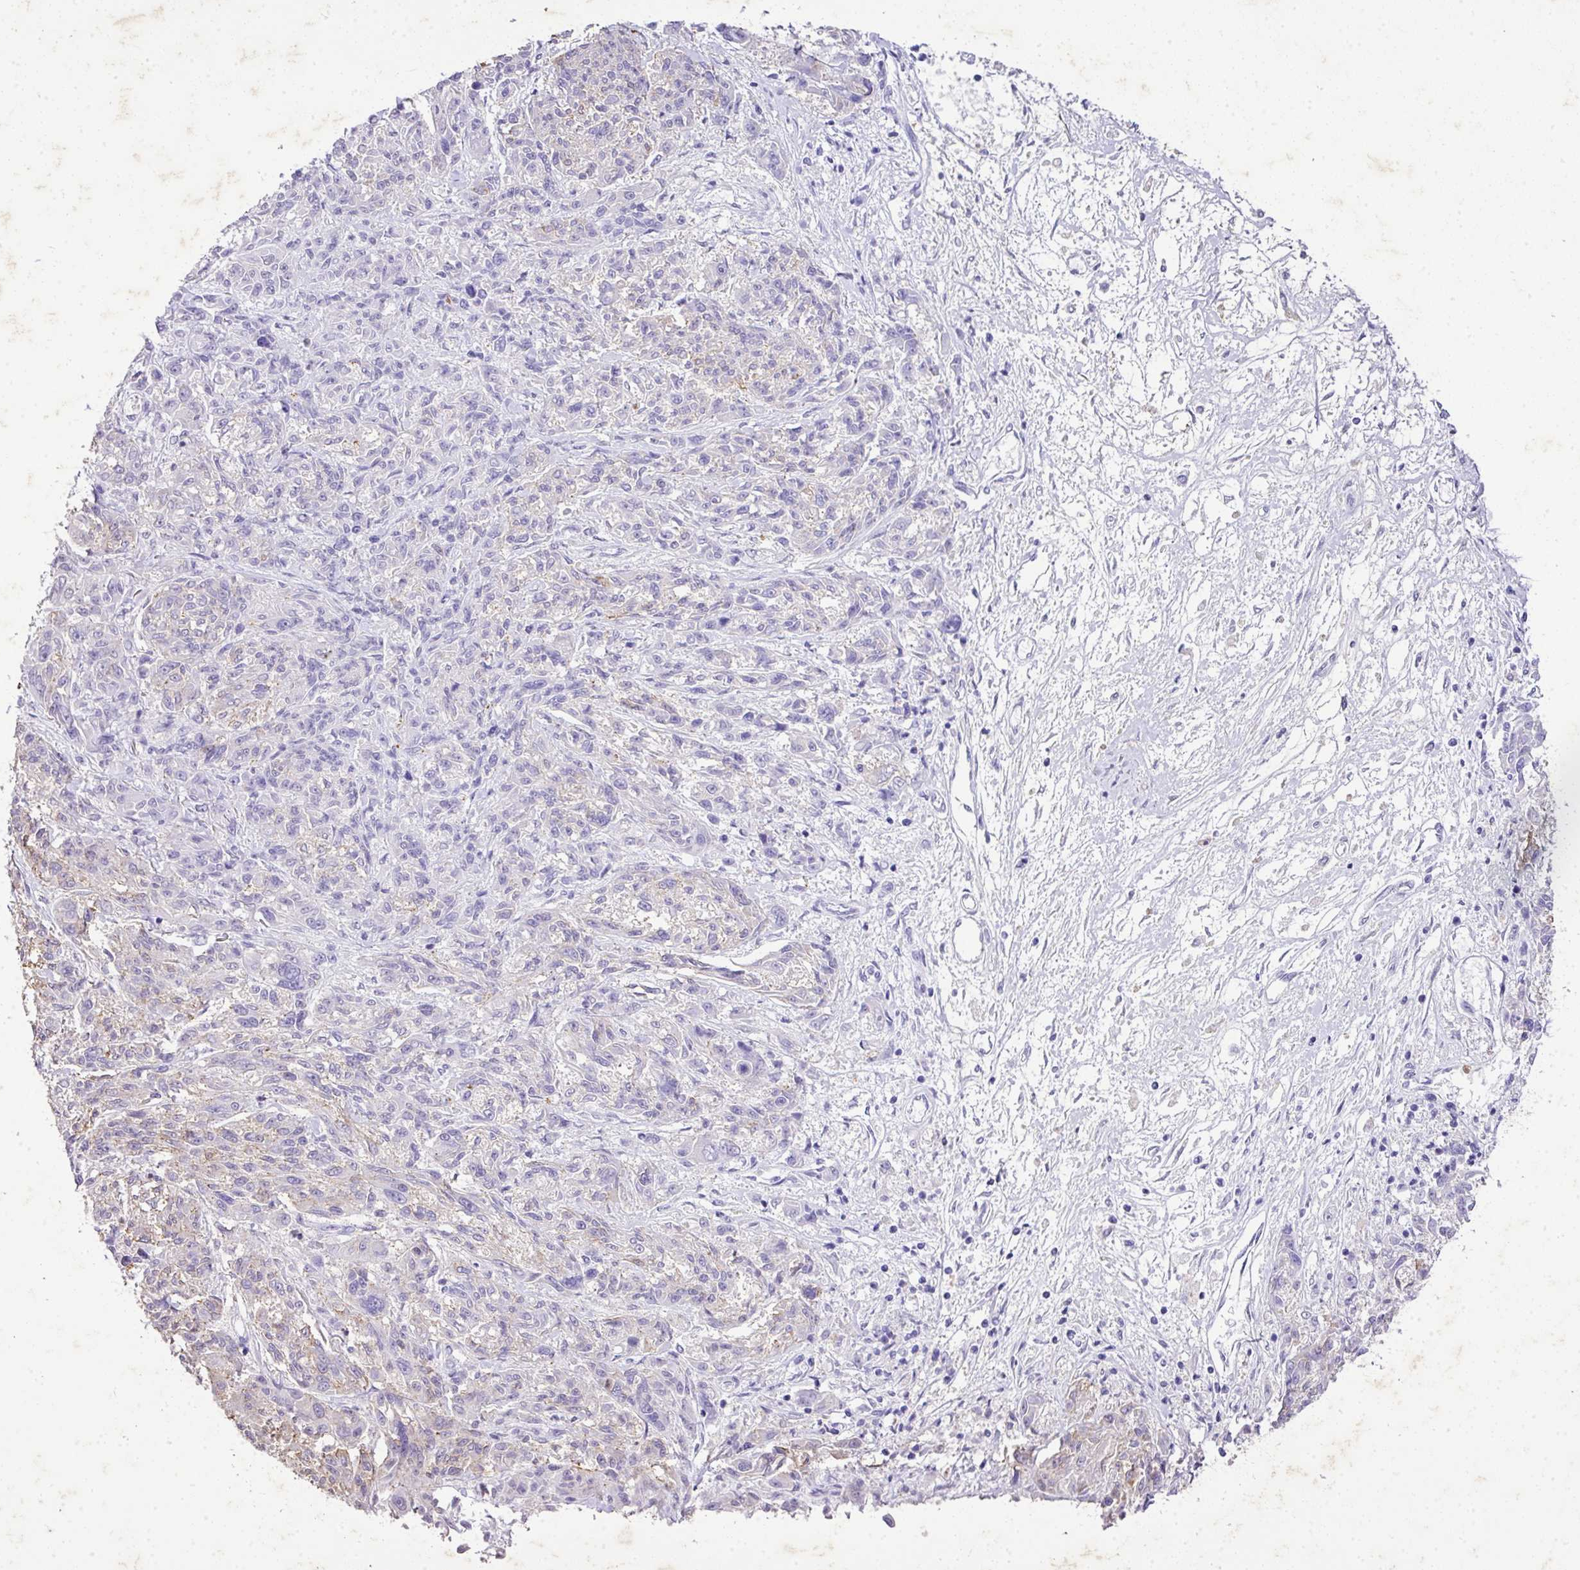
{"staining": {"intensity": "negative", "quantity": "none", "location": "none"}, "tissue": "melanoma", "cell_type": "Tumor cells", "image_type": "cancer", "snomed": [{"axis": "morphology", "description": "Malignant melanoma, NOS"}, {"axis": "topography", "description": "Skin"}], "caption": "Immunohistochemistry (IHC) histopathology image of neoplastic tissue: melanoma stained with DAB (3,3'-diaminobenzidine) demonstrates no significant protein positivity in tumor cells. Brightfield microscopy of immunohistochemistry stained with DAB (3,3'-diaminobenzidine) (brown) and hematoxylin (blue), captured at high magnification.", "gene": "KCNJ11", "patient": {"sex": "male", "age": 53}}